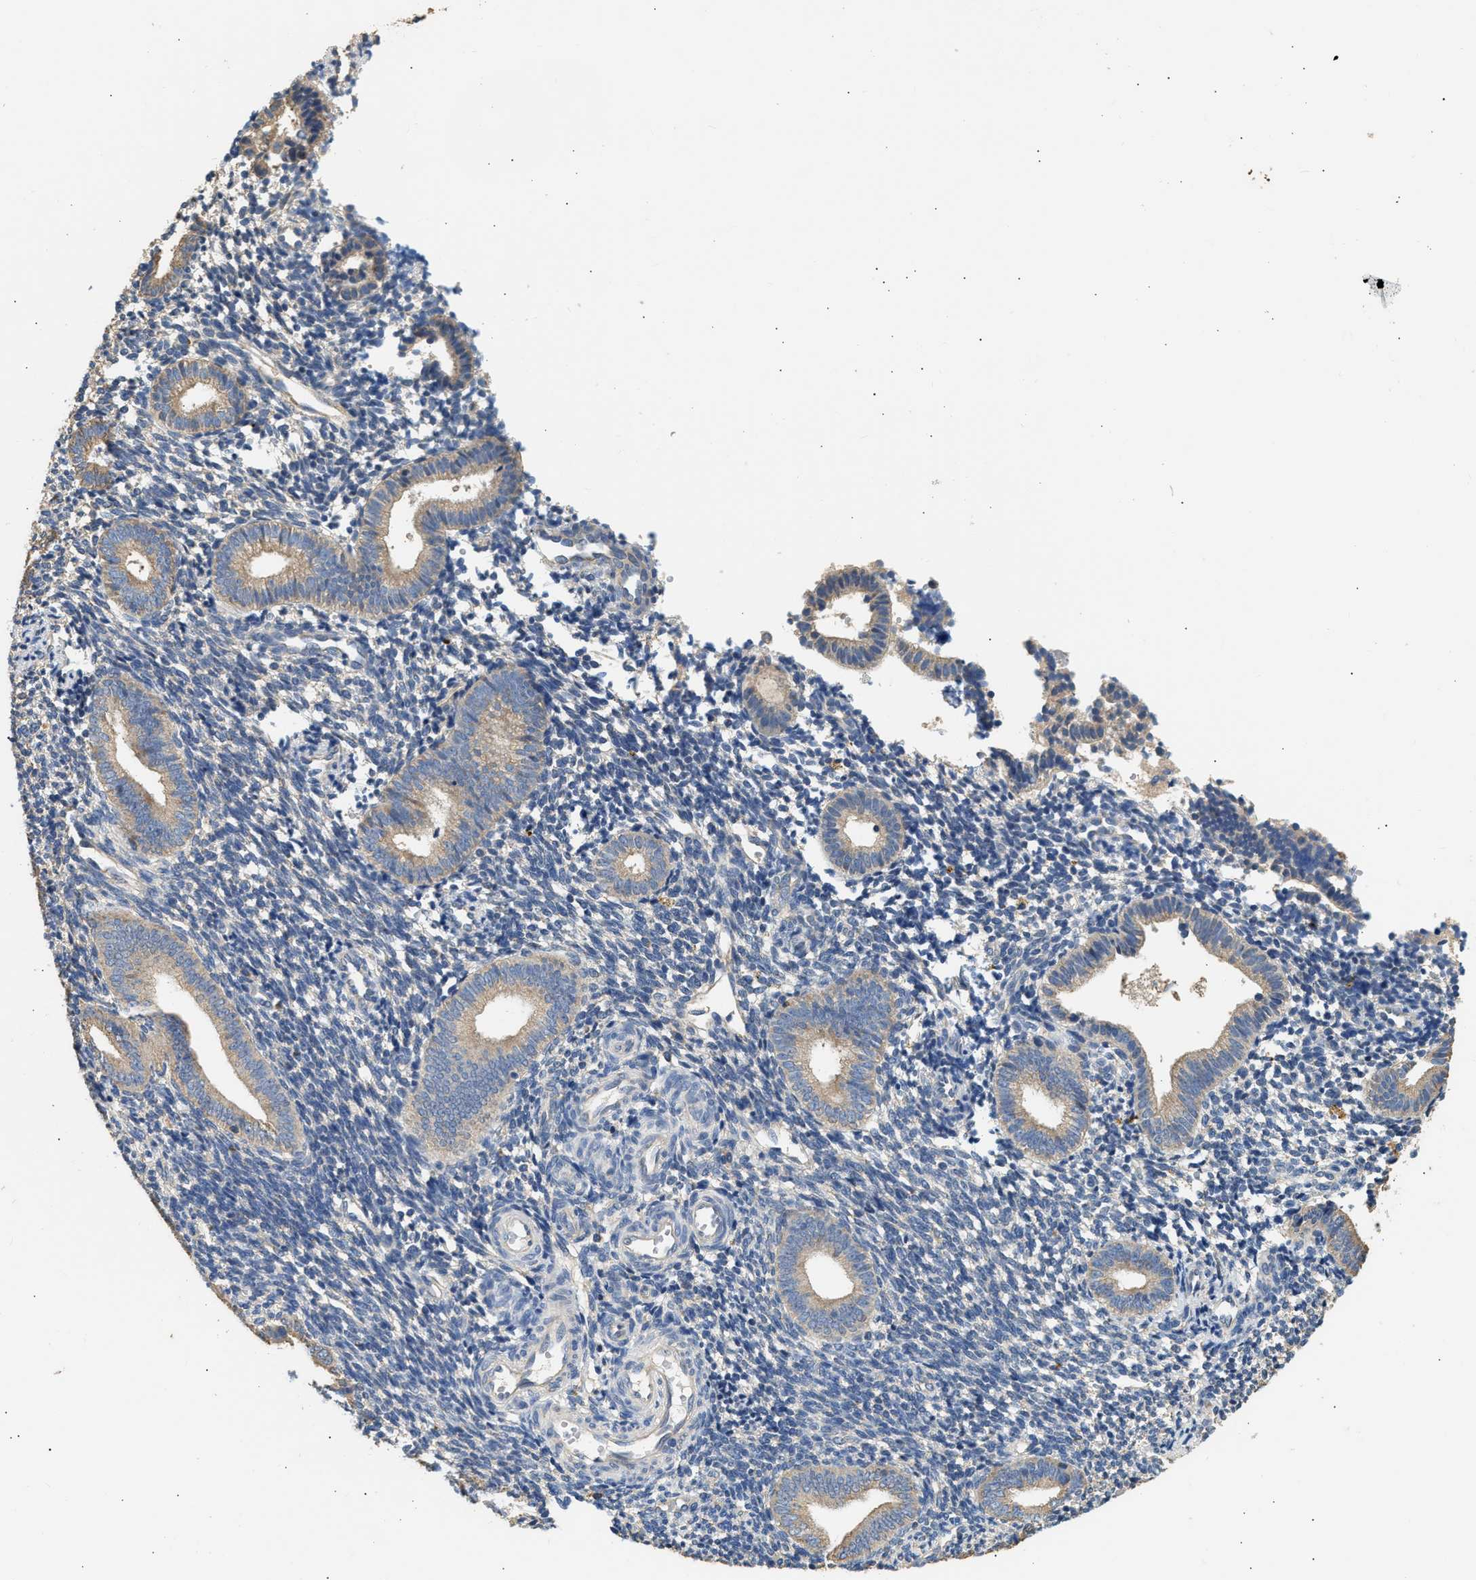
{"staining": {"intensity": "weak", "quantity": "<25%", "location": "cytoplasmic/membranous"}, "tissue": "endometrium", "cell_type": "Cells in endometrial stroma", "image_type": "normal", "snomed": [{"axis": "morphology", "description": "Normal tissue, NOS"}, {"axis": "topography", "description": "Uterus"}, {"axis": "topography", "description": "Endometrium"}], "caption": "Cells in endometrial stroma show no significant positivity in normal endometrium. Nuclei are stained in blue.", "gene": "WDR31", "patient": {"sex": "female", "age": 33}}